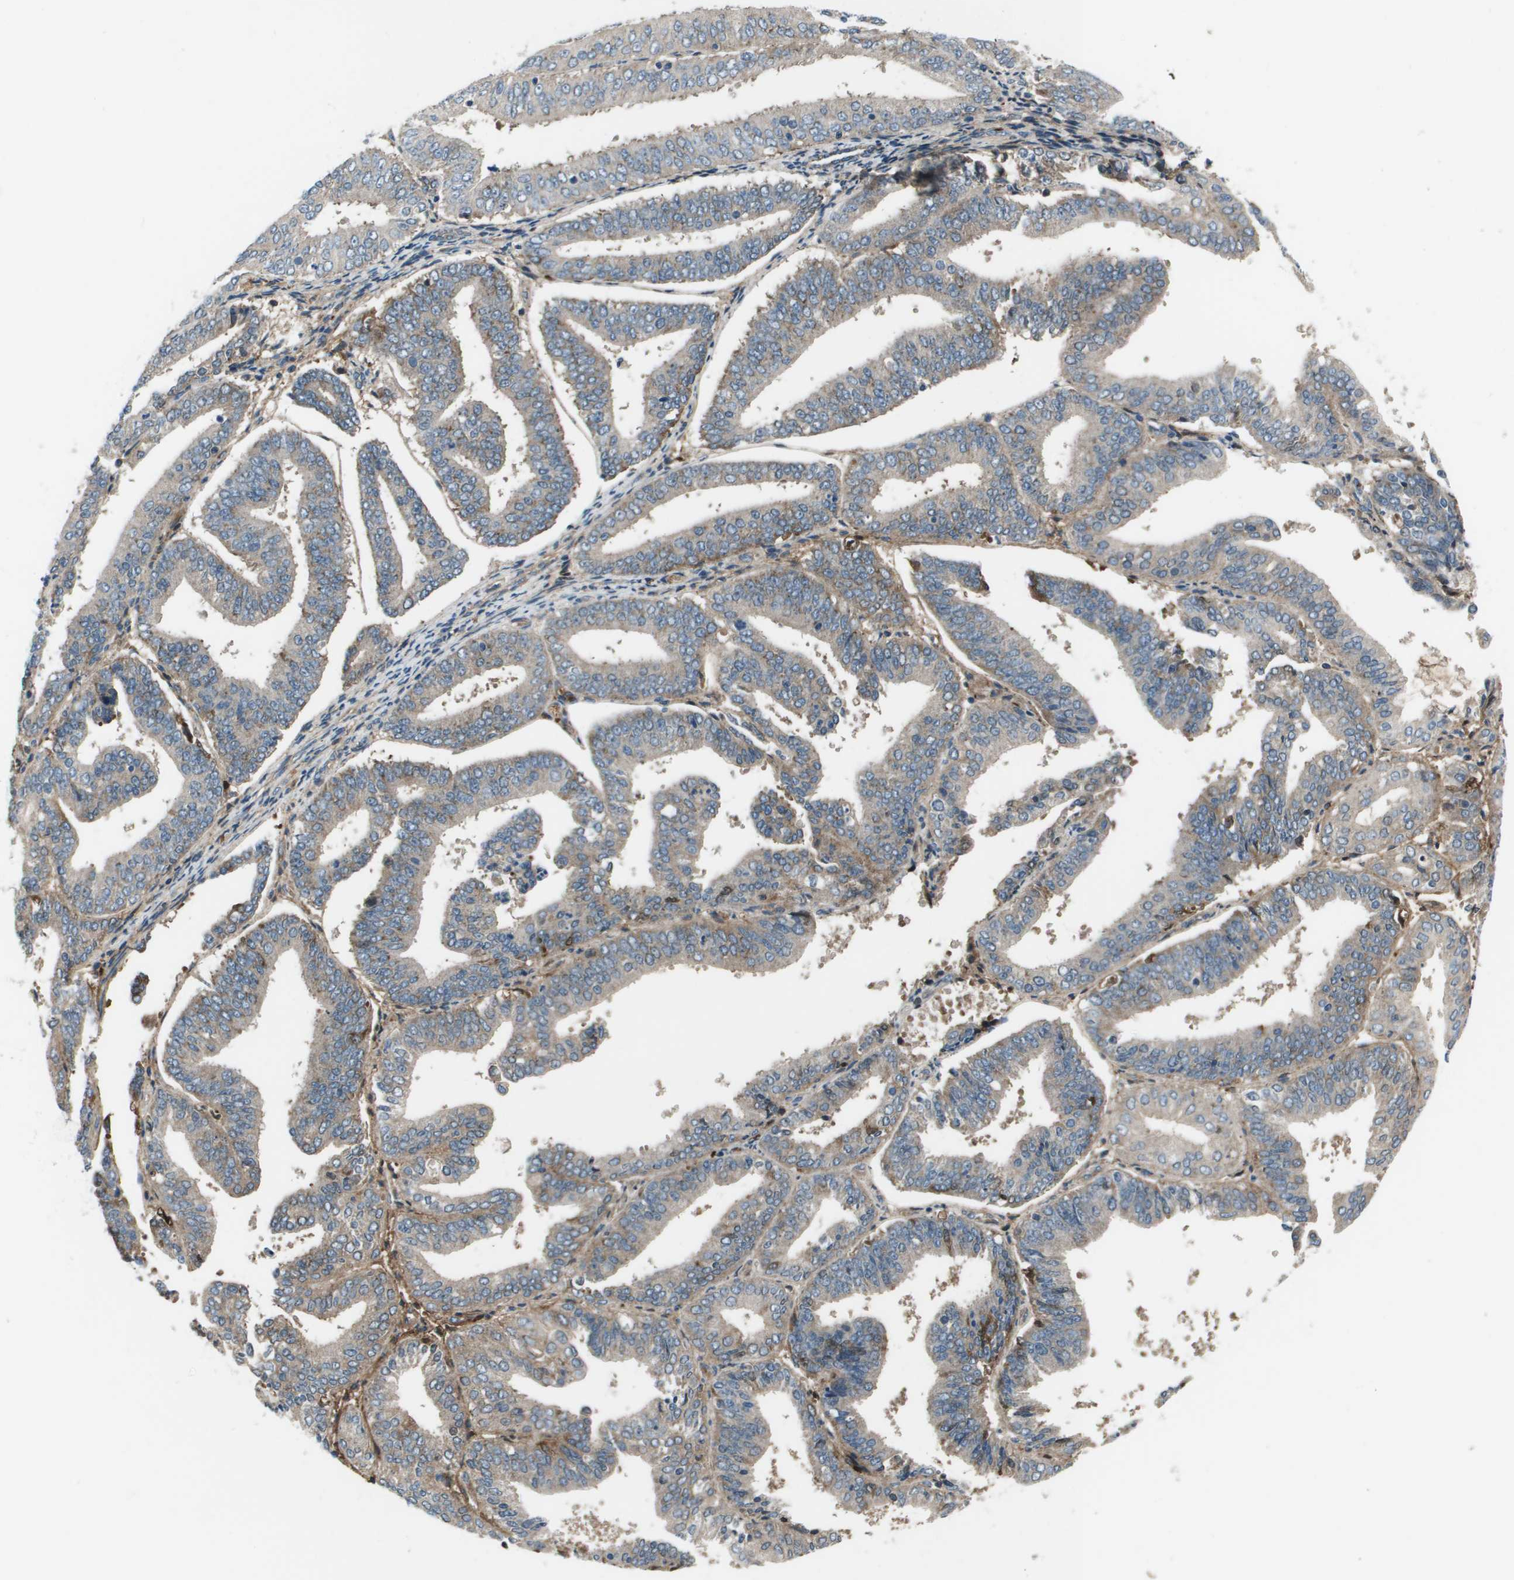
{"staining": {"intensity": "weak", "quantity": "<25%", "location": "cytoplasmic/membranous"}, "tissue": "endometrial cancer", "cell_type": "Tumor cells", "image_type": "cancer", "snomed": [{"axis": "morphology", "description": "Adenocarcinoma, NOS"}, {"axis": "topography", "description": "Endometrium"}], "caption": "This is an IHC micrograph of endometrial cancer. There is no staining in tumor cells.", "gene": "PCOLCE", "patient": {"sex": "female", "age": 63}}